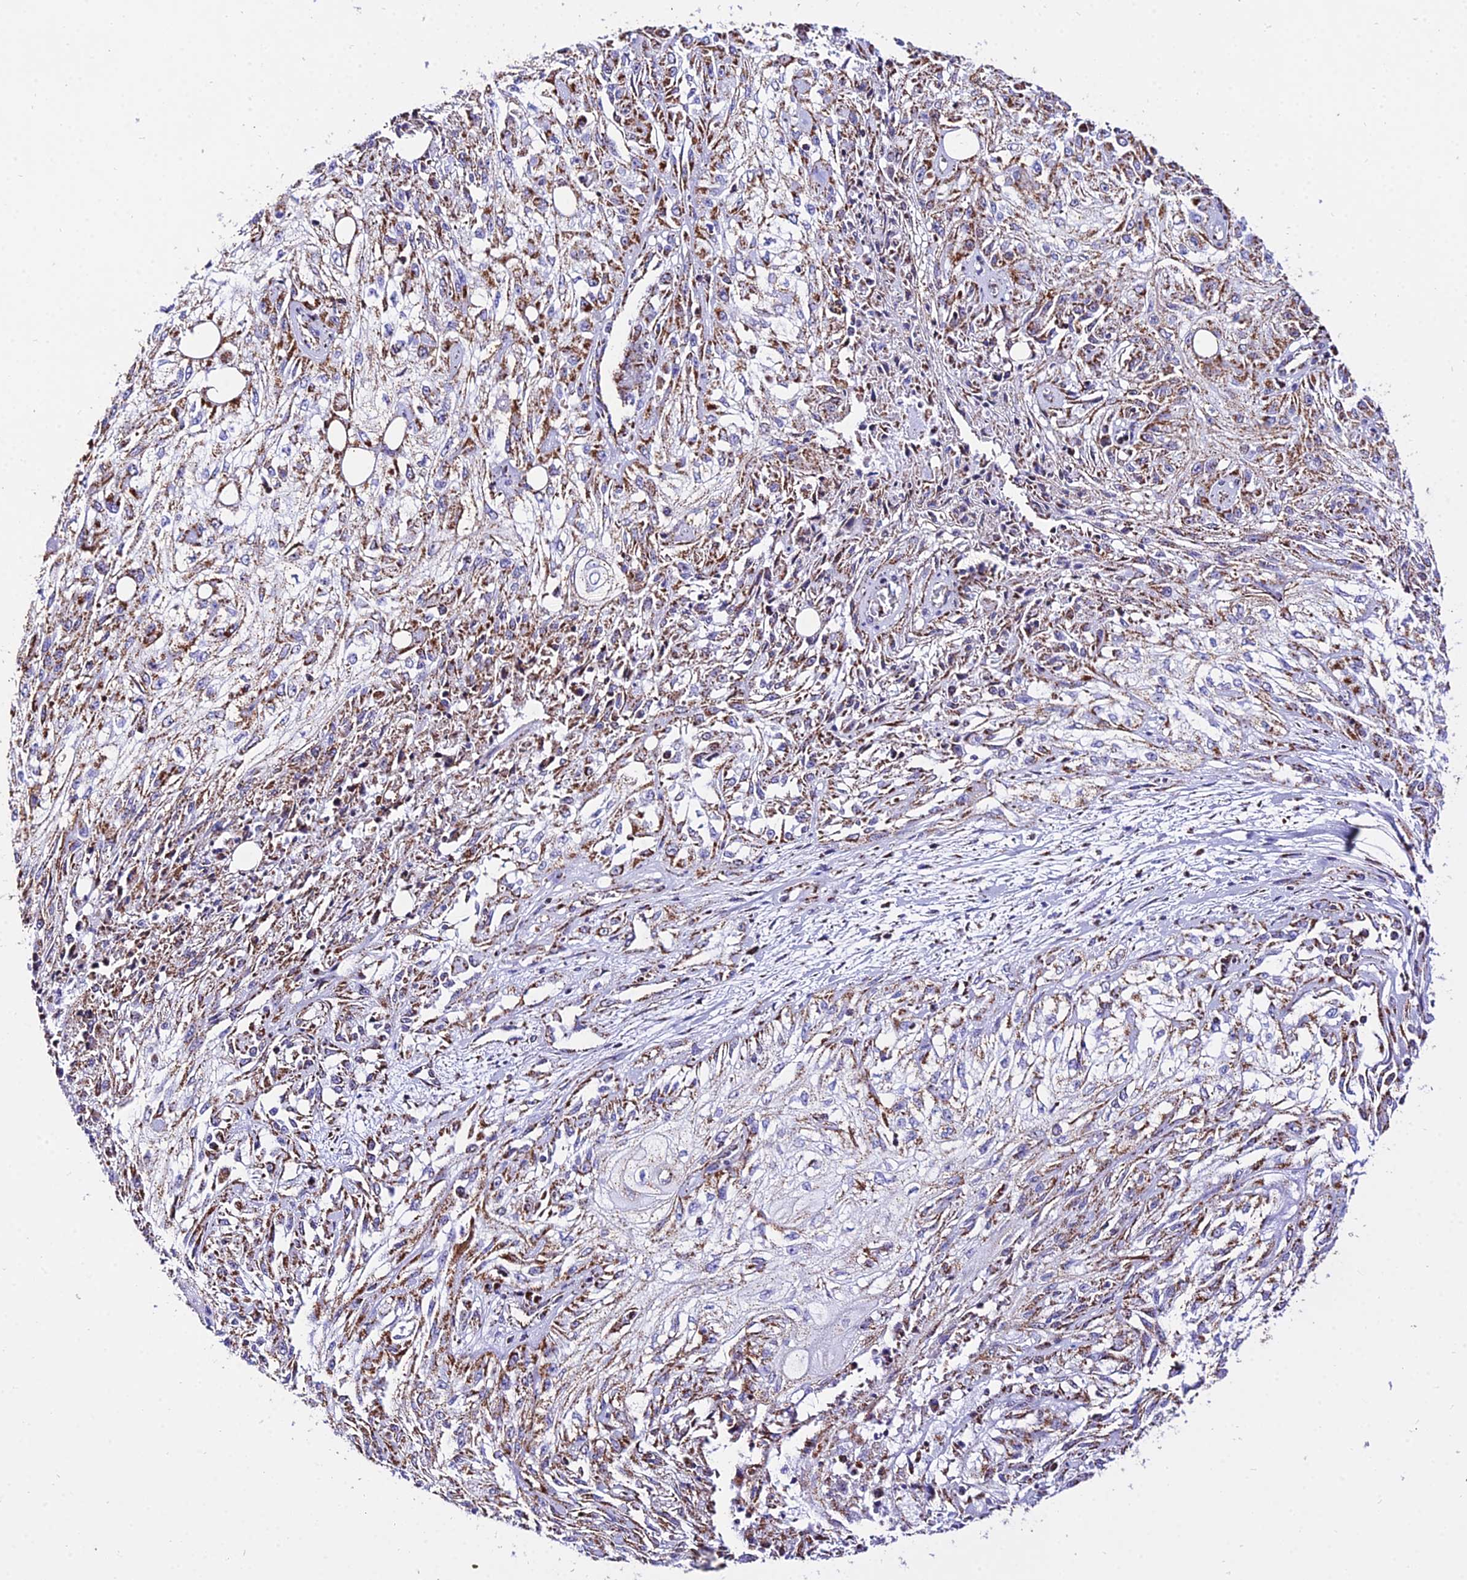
{"staining": {"intensity": "strong", "quantity": ">75%", "location": "cytoplasmic/membranous"}, "tissue": "skin cancer", "cell_type": "Tumor cells", "image_type": "cancer", "snomed": [{"axis": "morphology", "description": "Squamous cell carcinoma, NOS"}, {"axis": "morphology", "description": "Squamous cell carcinoma, metastatic, NOS"}, {"axis": "topography", "description": "Skin"}, {"axis": "topography", "description": "Lymph node"}], "caption": "Brown immunohistochemical staining in squamous cell carcinoma (skin) shows strong cytoplasmic/membranous positivity in approximately >75% of tumor cells.", "gene": "ATP5PD", "patient": {"sex": "male", "age": 75}}